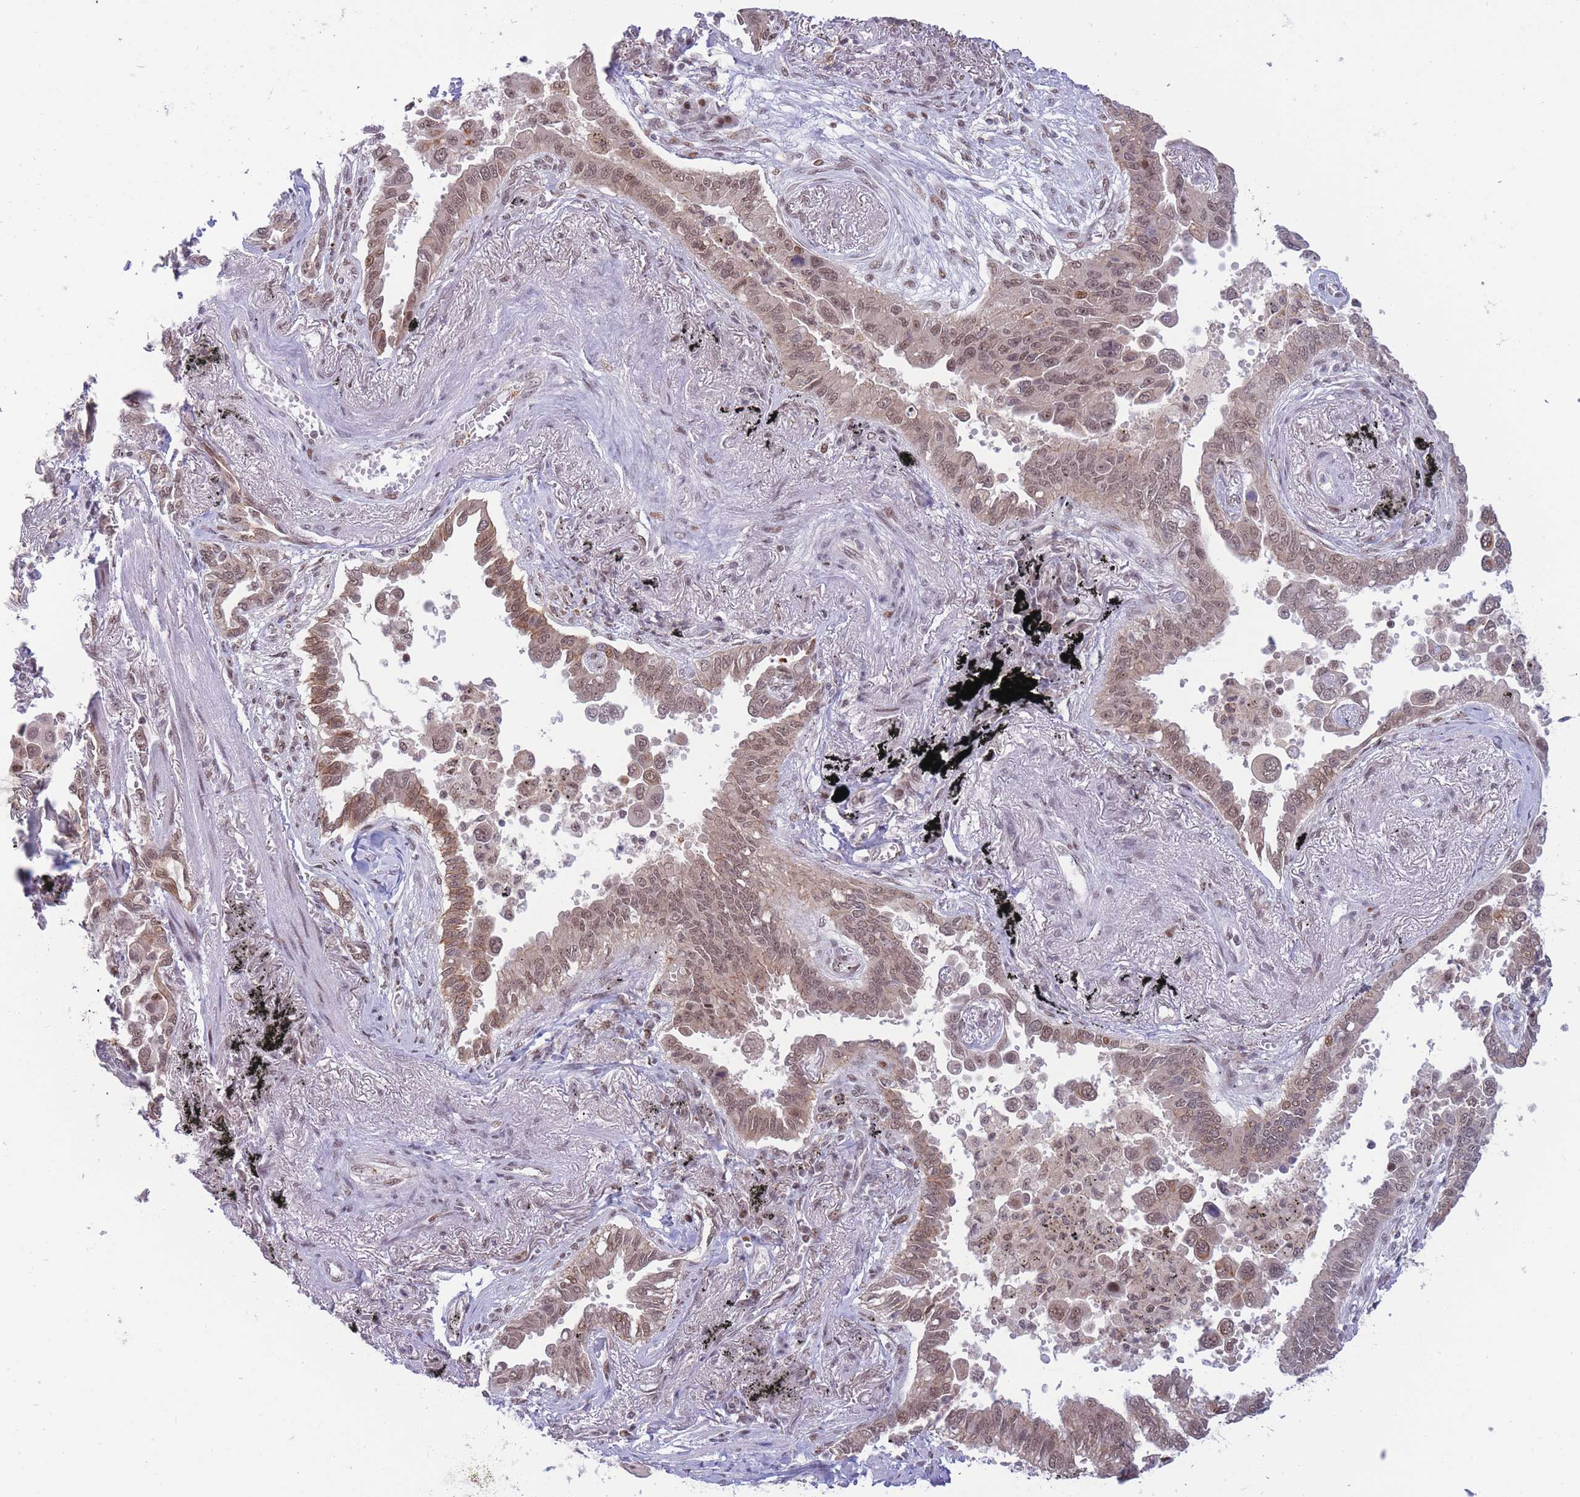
{"staining": {"intensity": "moderate", "quantity": ">75%", "location": "nuclear"}, "tissue": "lung cancer", "cell_type": "Tumor cells", "image_type": "cancer", "snomed": [{"axis": "morphology", "description": "Adenocarcinoma, NOS"}, {"axis": "topography", "description": "Lung"}], "caption": "Moderate nuclear protein positivity is identified in approximately >75% of tumor cells in lung cancer.", "gene": "TARBP2", "patient": {"sex": "male", "age": 67}}